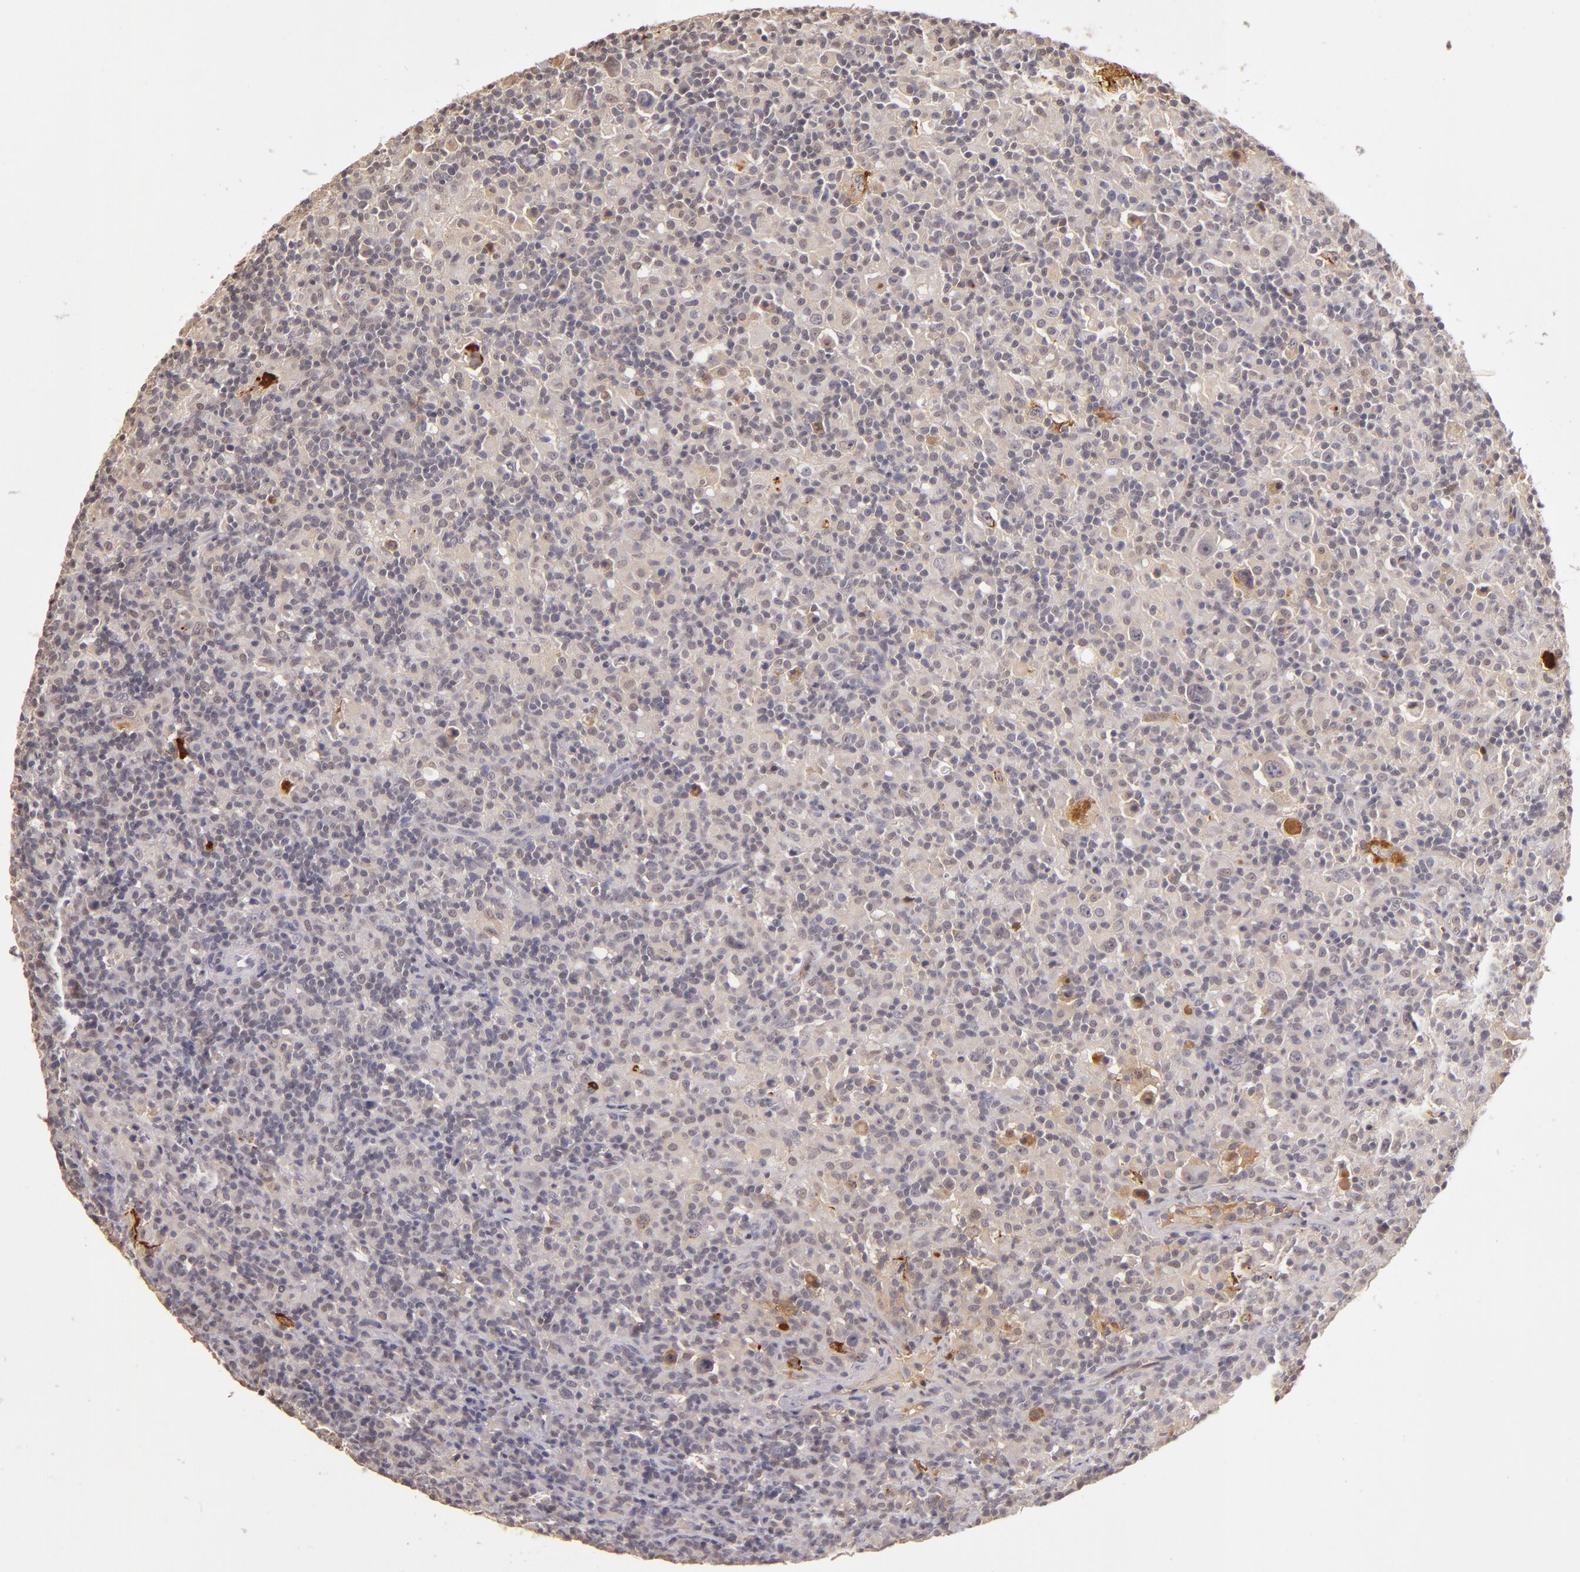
{"staining": {"intensity": "weak", "quantity": ">75%", "location": "cytoplasmic/membranous"}, "tissue": "lymphoma", "cell_type": "Tumor cells", "image_type": "cancer", "snomed": [{"axis": "morphology", "description": "Hodgkin's disease, NOS"}, {"axis": "topography", "description": "Lymph node"}], "caption": "Human Hodgkin's disease stained with a protein marker demonstrates weak staining in tumor cells.", "gene": "LRG1", "patient": {"sex": "male", "age": 46}}